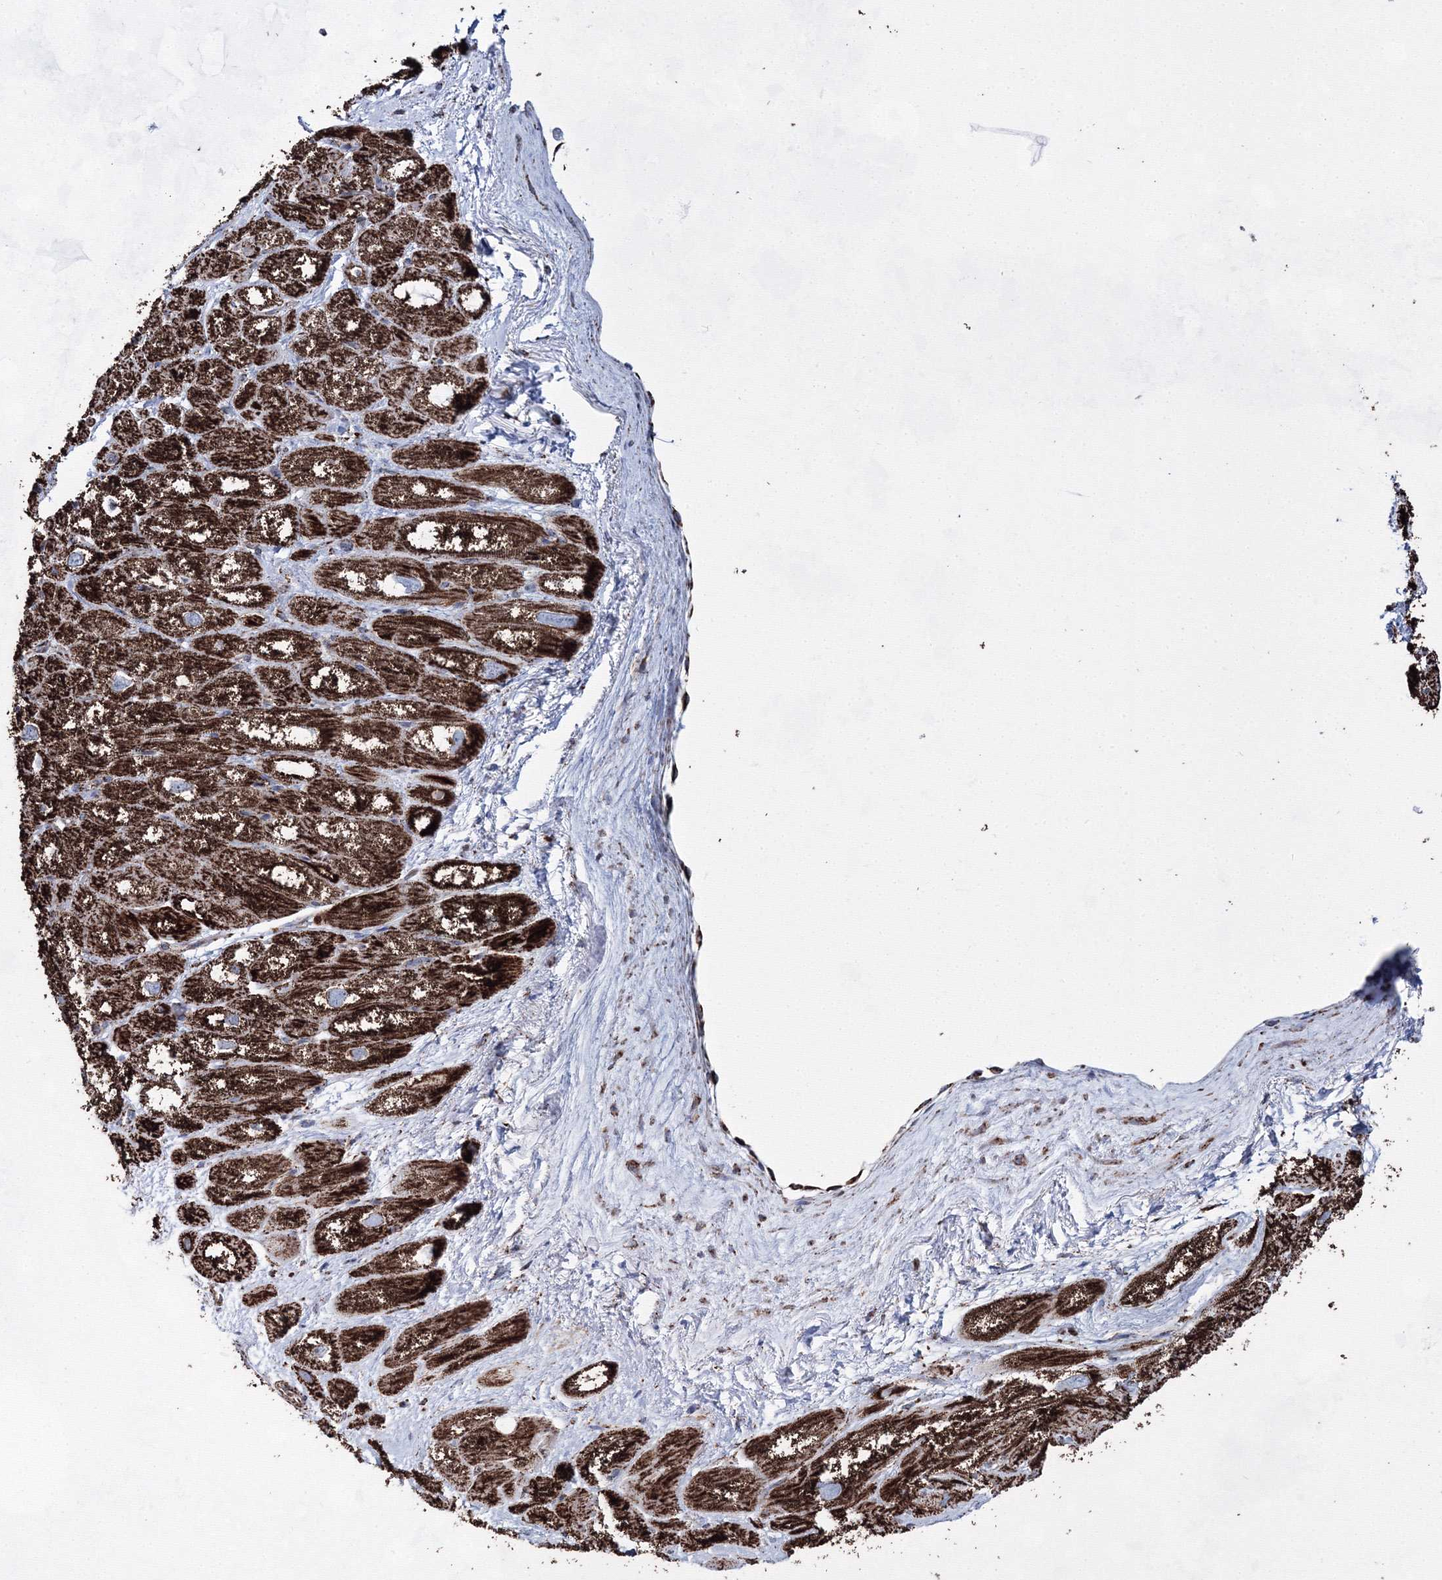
{"staining": {"intensity": "strong", "quantity": ">75%", "location": "cytoplasmic/membranous"}, "tissue": "heart muscle", "cell_type": "Cardiomyocytes", "image_type": "normal", "snomed": [{"axis": "morphology", "description": "Normal tissue, NOS"}, {"axis": "topography", "description": "Heart"}], "caption": "This photomicrograph shows unremarkable heart muscle stained with immunohistochemistry (IHC) to label a protein in brown. The cytoplasmic/membranous of cardiomyocytes show strong positivity for the protein. Nuclei are counter-stained blue.", "gene": "HADHB", "patient": {"sex": "male", "age": 50}}